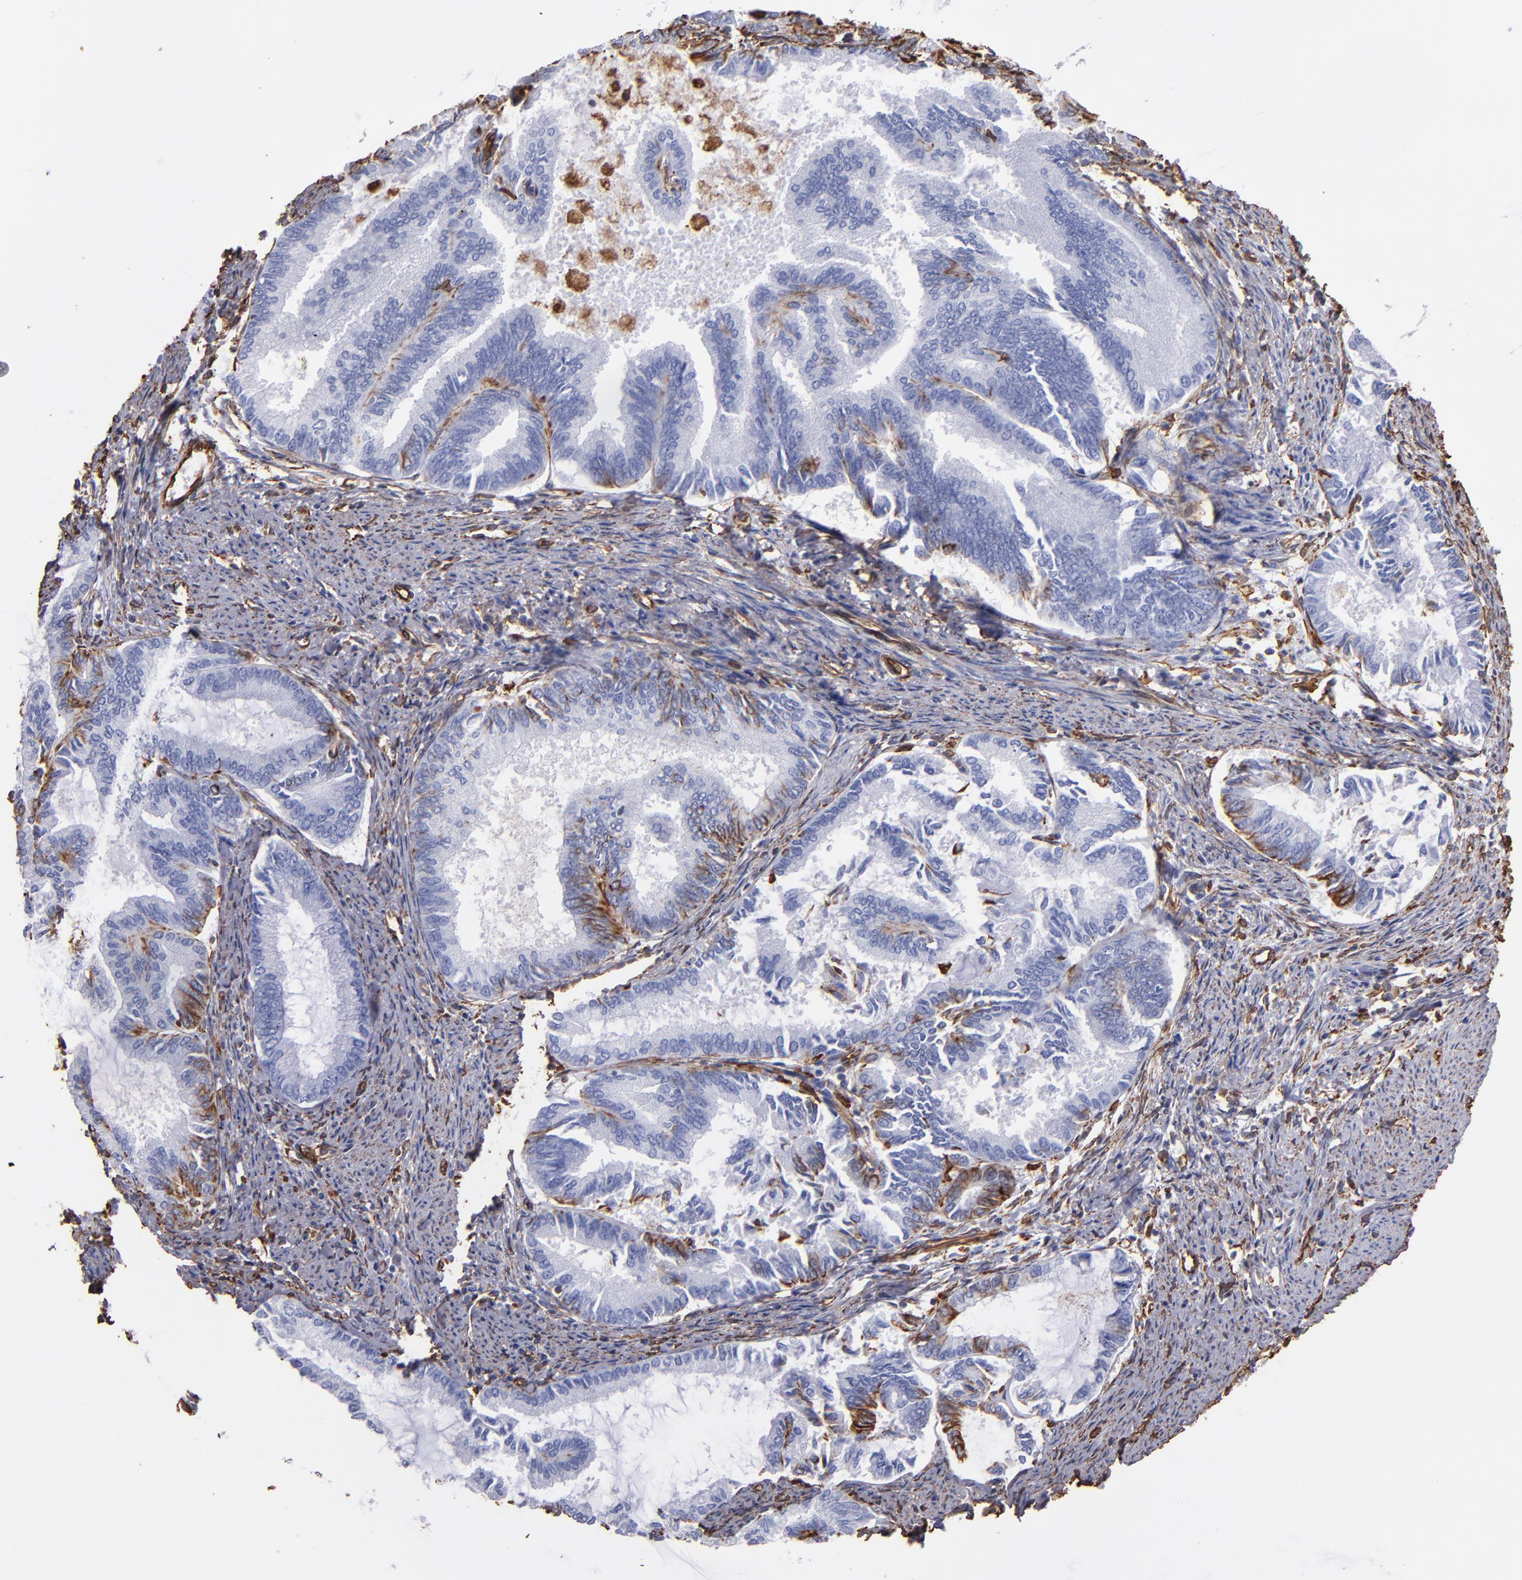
{"staining": {"intensity": "negative", "quantity": "none", "location": "none"}, "tissue": "endometrial cancer", "cell_type": "Tumor cells", "image_type": "cancer", "snomed": [{"axis": "morphology", "description": "Adenocarcinoma, NOS"}, {"axis": "topography", "description": "Endometrium"}], "caption": "The image shows no significant positivity in tumor cells of endometrial cancer. The staining is performed using DAB (3,3'-diaminobenzidine) brown chromogen with nuclei counter-stained in using hematoxylin.", "gene": "VIM", "patient": {"sex": "female", "age": 86}}